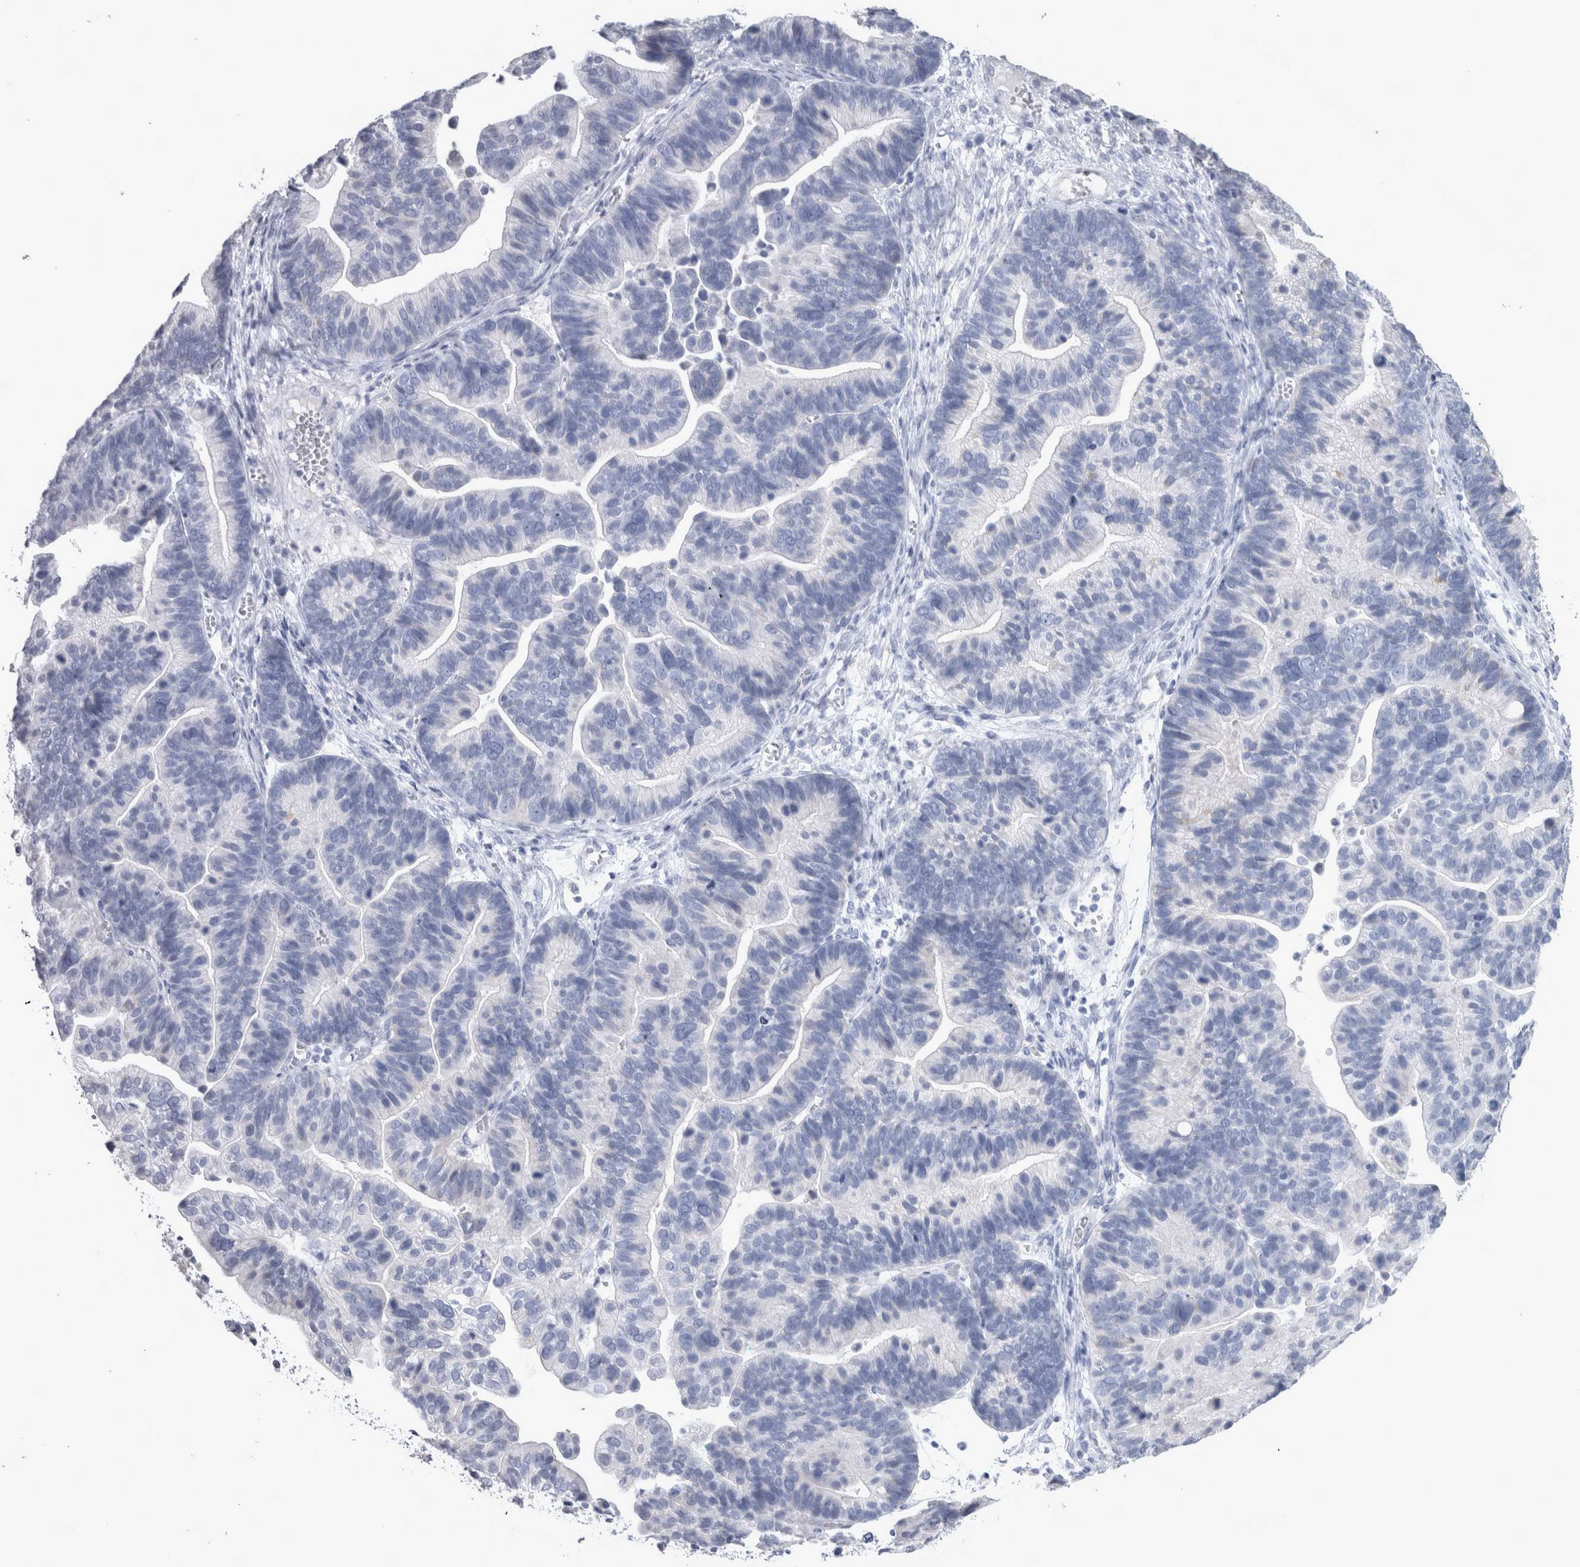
{"staining": {"intensity": "negative", "quantity": "none", "location": "none"}, "tissue": "ovarian cancer", "cell_type": "Tumor cells", "image_type": "cancer", "snomed": [{"axis": "morphology", "description": "Cystadenocarcinoma, serous, NOS"}, {"axis": "topography", "description": "Ovary"}], "caption": "Tumor cells are negative for brown protein staining in ovarian cancer.", "gene": "MSMB", "patient": {"sex": "female", "age": 56}}